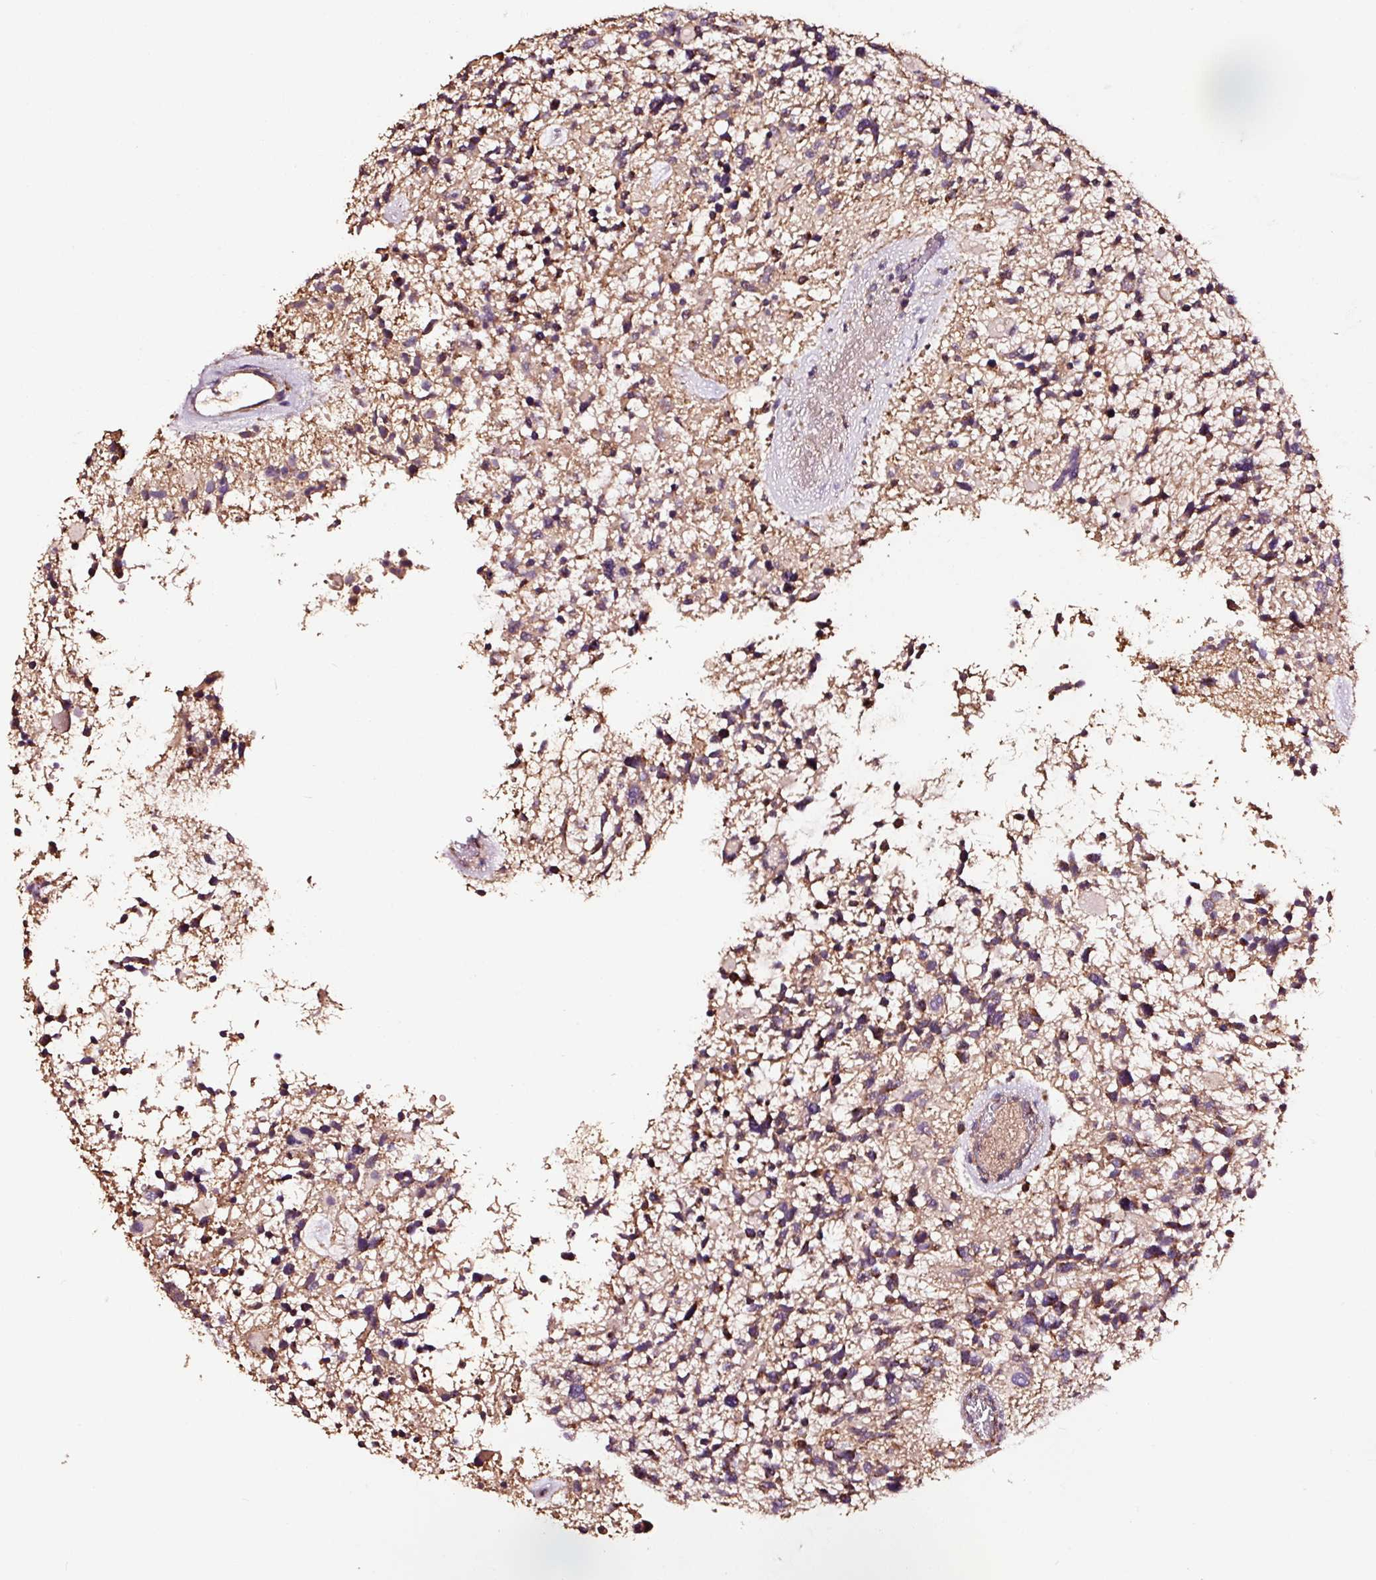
{"staining": {"intensity": "moderate", "quantity": ">75%", "location": "cytoplasmic/membranous"}, "tissue": "glioma", "cell_type": "Tumor cells", "image_type": "cancer", "snomed": [{"axis": "morphology", "description": "Glioma, malignant, High grade"}, {"axis": "topography", "description": "Brain"}], "caption": "Human glioma stained for a protein (brown) demonstrates moderate cytoplasmic/membranous positive expression in about >75% of tumor cells.", "gene": "TPM1", "patient": {"sex": "female", "age": 11}}